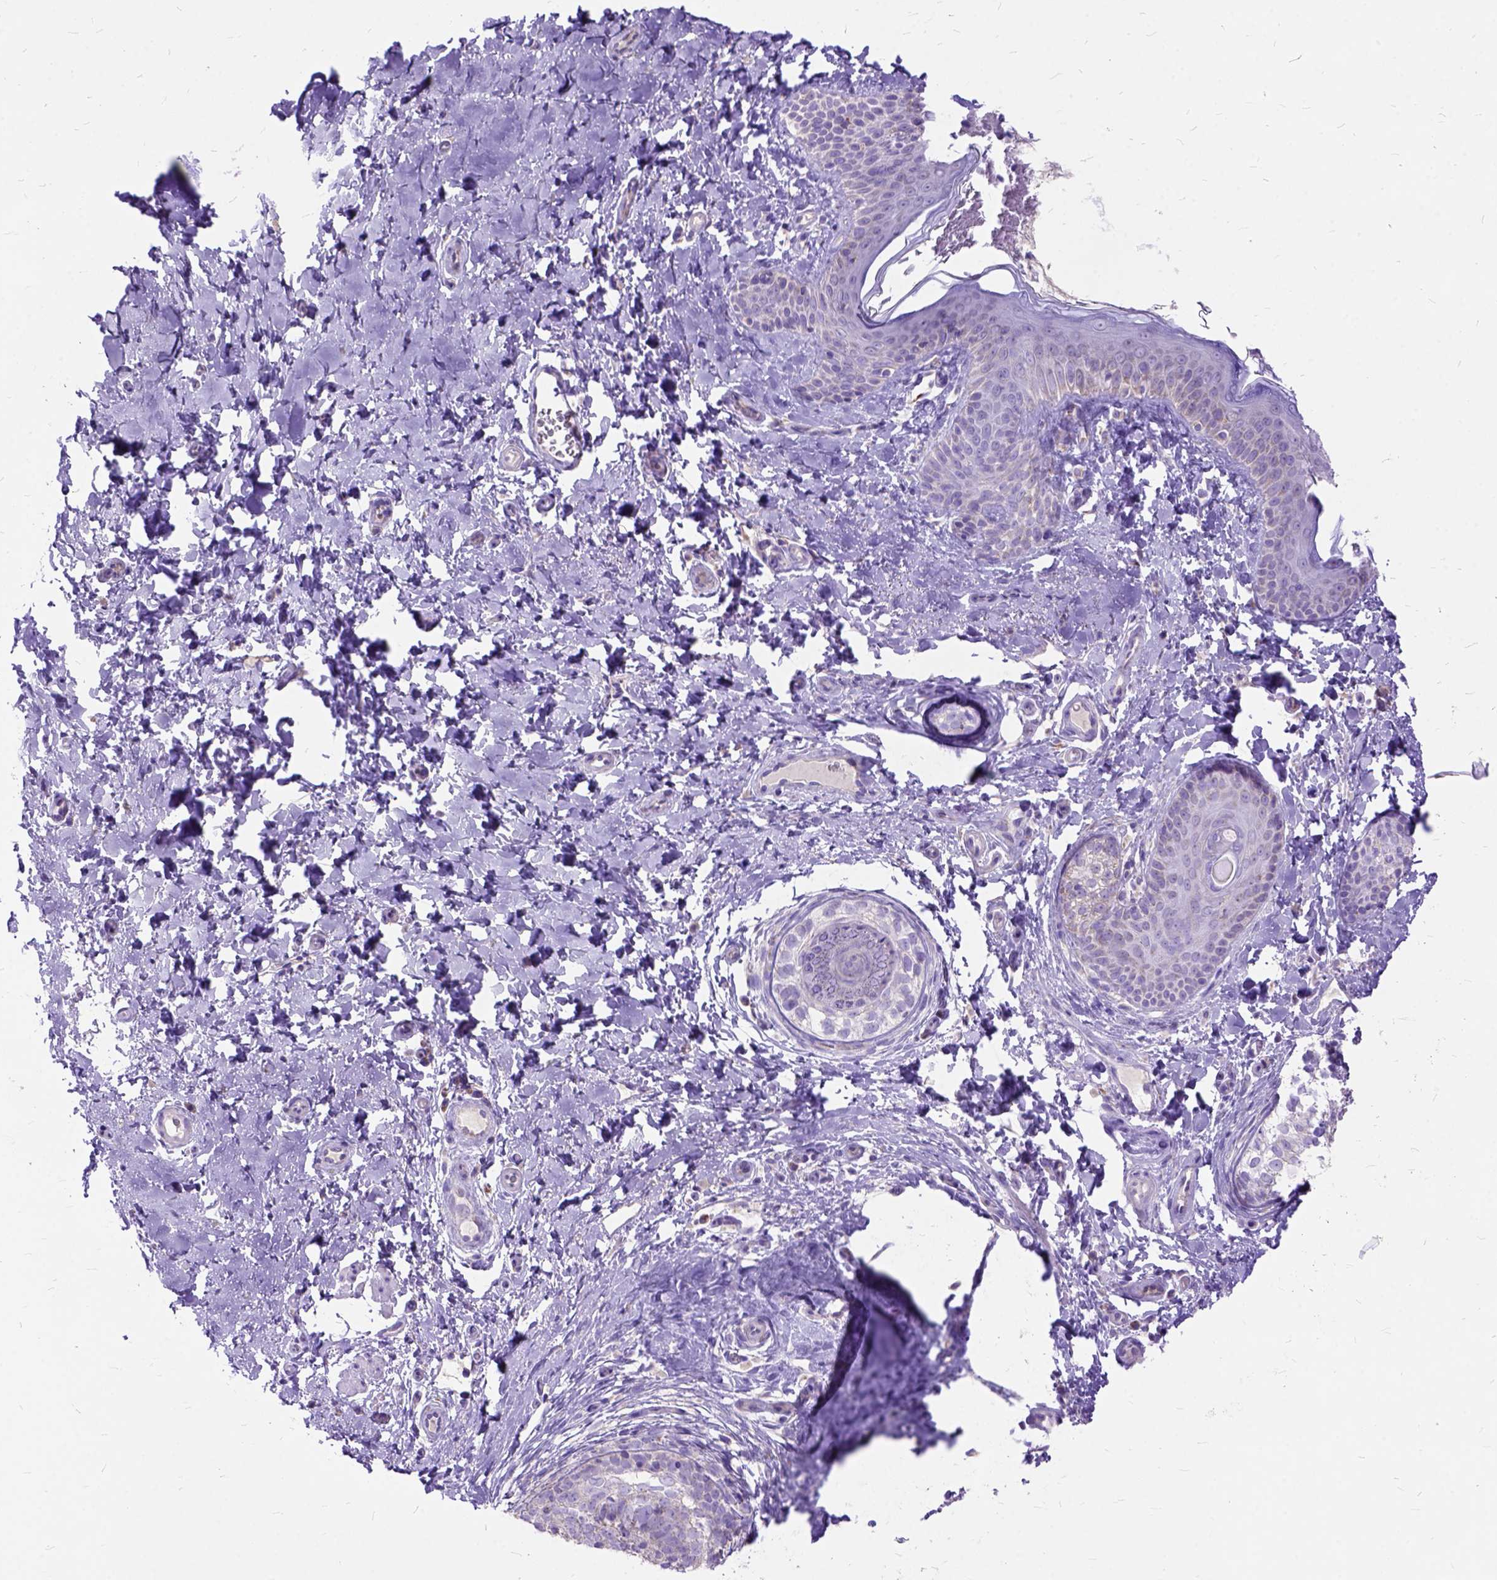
{"staining": {"intensity": "negative", "quantity": "none", "location": "none"}, "tissue": "skin cancer", "cell_type": "Tumor cells", "image_type": "cancer", "snomed": [{"axis": "morphology", "description": "Basal cell carcinoma"}, {"axis": "topography", "description": "Skin"}], "caption": "The photomicrograph demonstrates no significant positivity in tumor cells of basal cell carcinoma (skin).", "gene": "CTAG2", "patient": {"sex": "male", "age": 89}}